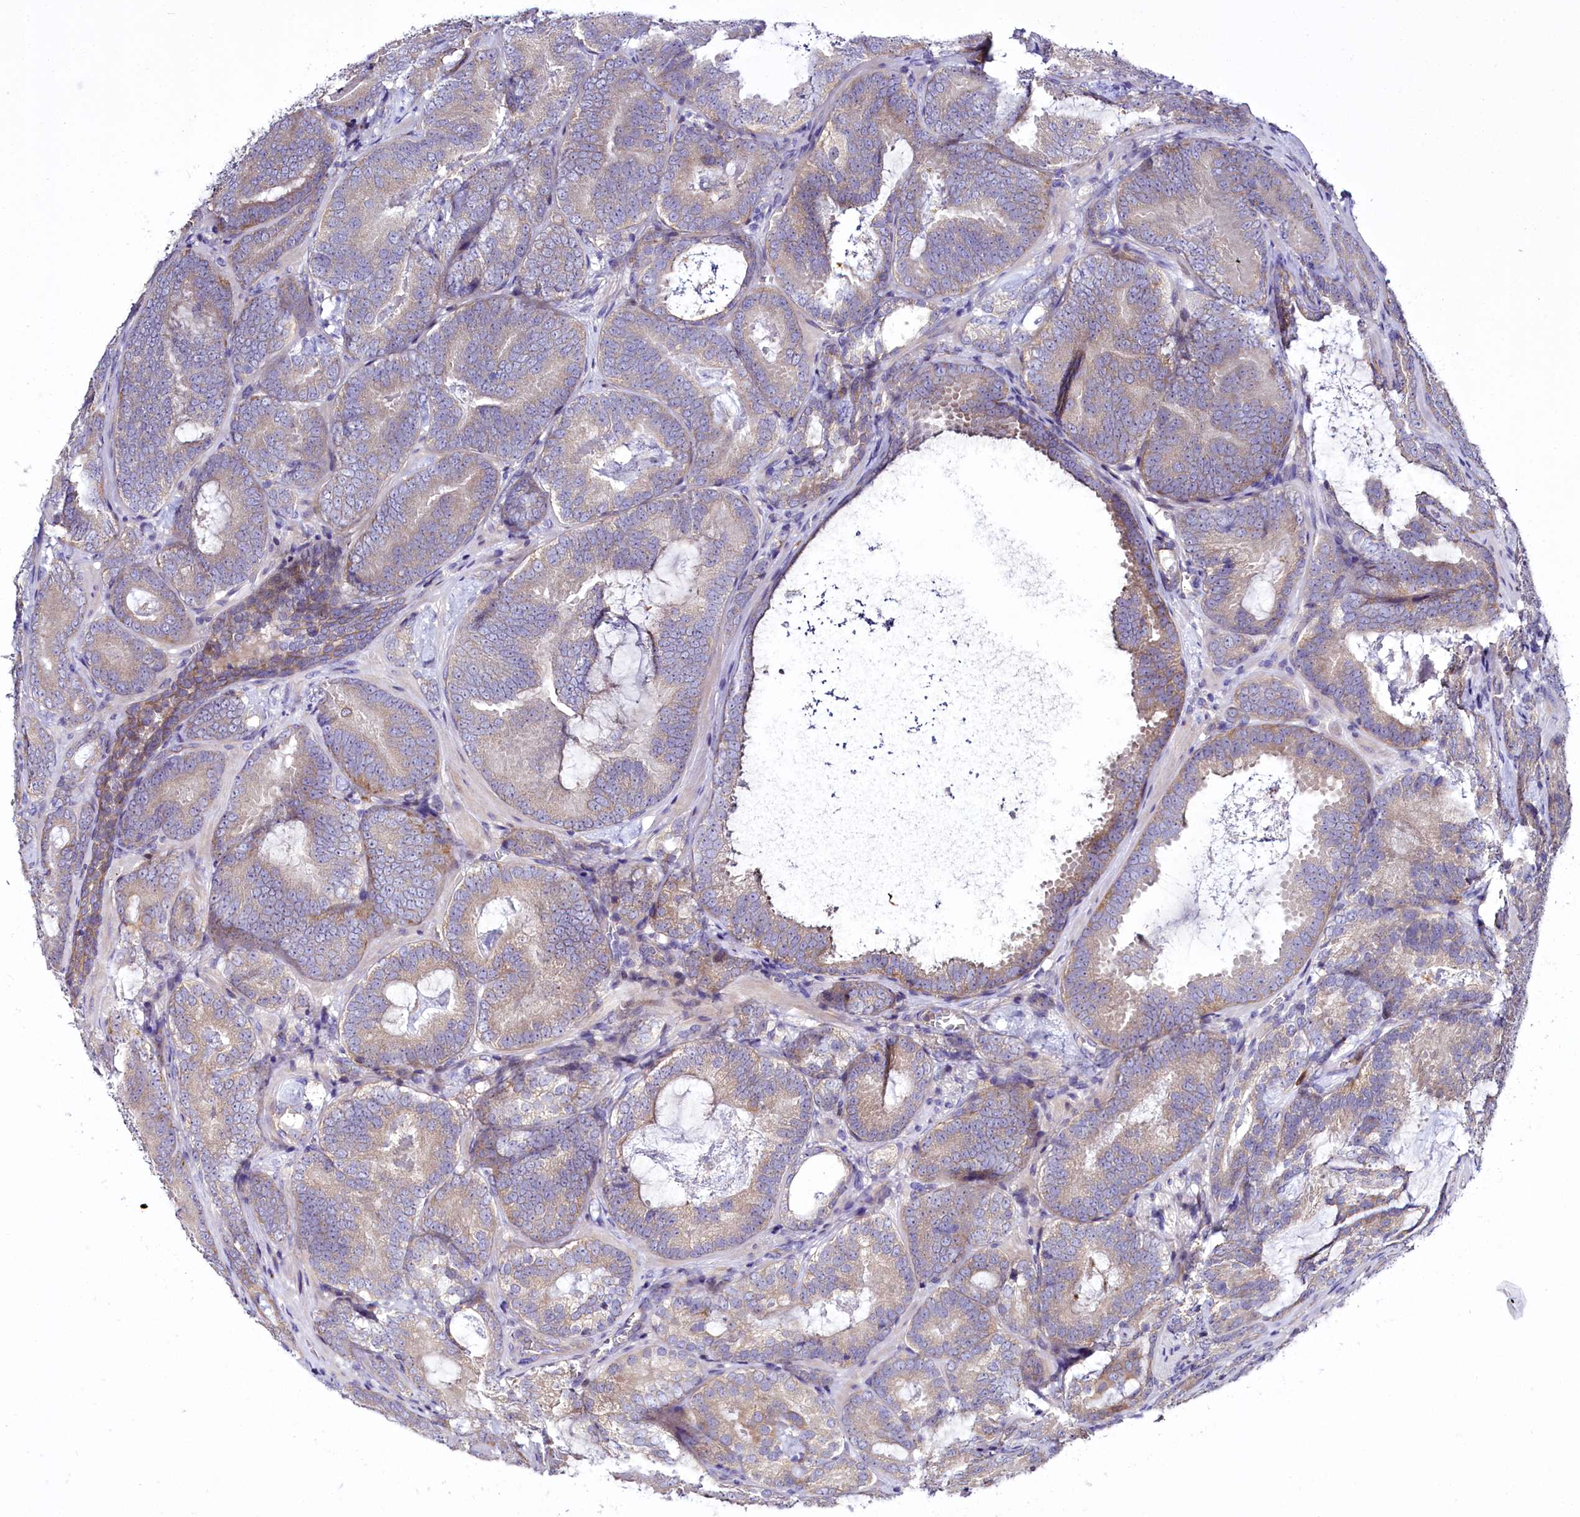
{"staining": {"intensity": "weak", "quantity": "<25%", "location": "cytoplasmic/membranous"}, "tissue": "prostate cancer", "cell_type": "Tumor cells", "image_type": "cancer", "snomed": [{"axis": "morphology", "description": "Adenocarcinoma, Low grade"}, {"axis": "topography", "description": "Prostate"}], "caption": "Tumor cells are negative for brown protein staining in low-grade adenocarcinoma (prostate). The staining was performed using DAB to visualize the protein expression in brown, while the nuclei were stained in blue with hematoxylin (Magnification: 20x).", "gene": "ZC3H12C", "patient": {"sex": "male", "age": 60}}